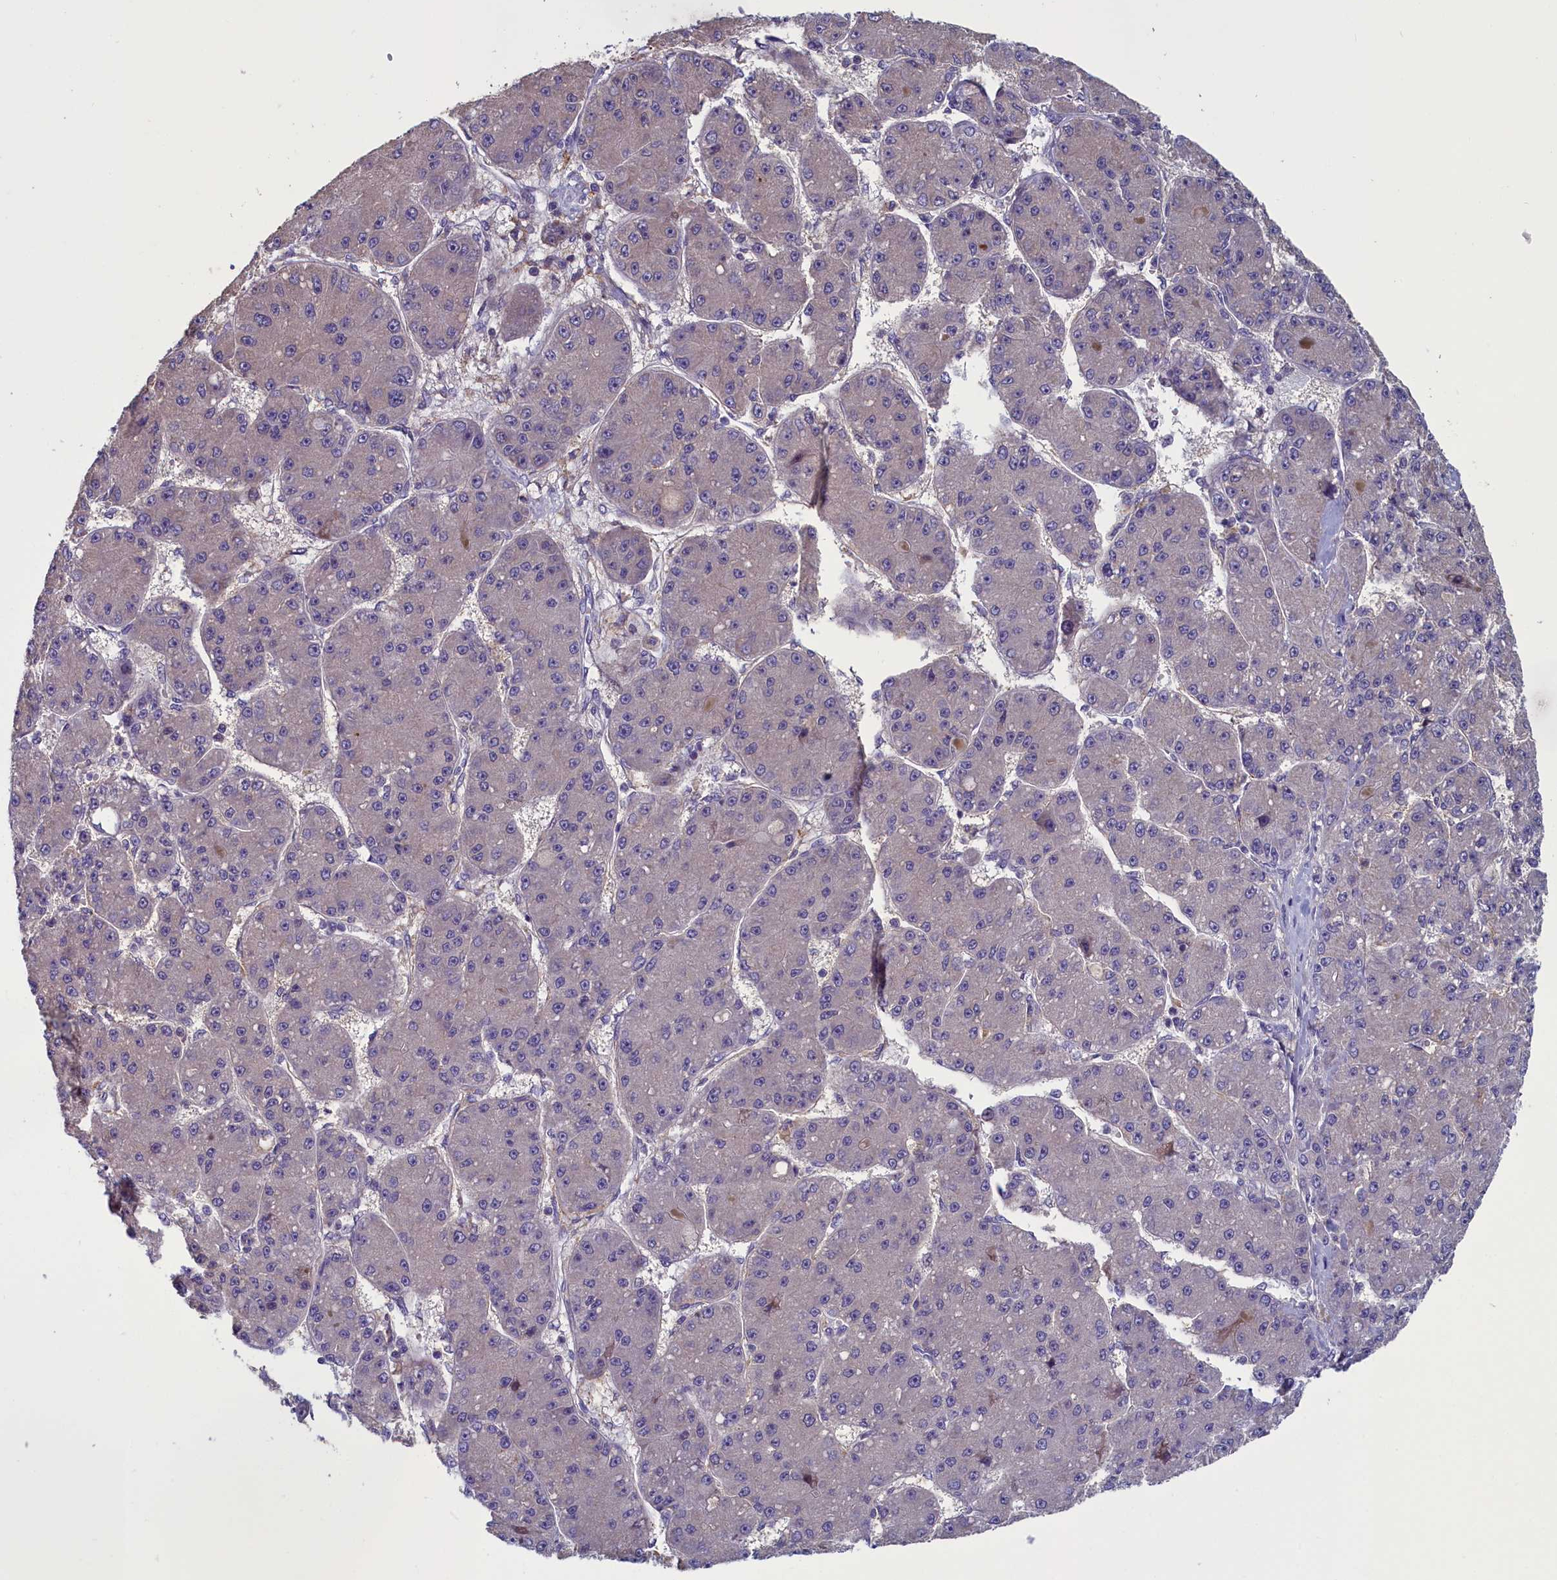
{"staining": {"intensity": "negative", "quantity": "none", "location": "none"}, "tissue": "liver cancer", "cell_type": "Tumor cells", "image_type": "cancer", "snomed": [{"axis": "morphology", "description": "Carcinoma, Hepatocellular, NOS"}, {"axis": "topography", "description": "Liver"}], "caption": "This photomicrograph is of hepatocellular carcinoma (liver) stained with immunohistochemistry to label a protein in brown with the nuclei are counter-stained blue. There is no expression in tumor cells.", "gene": "ANKRD39", "patient": {"sex": "male", "age": 67}}